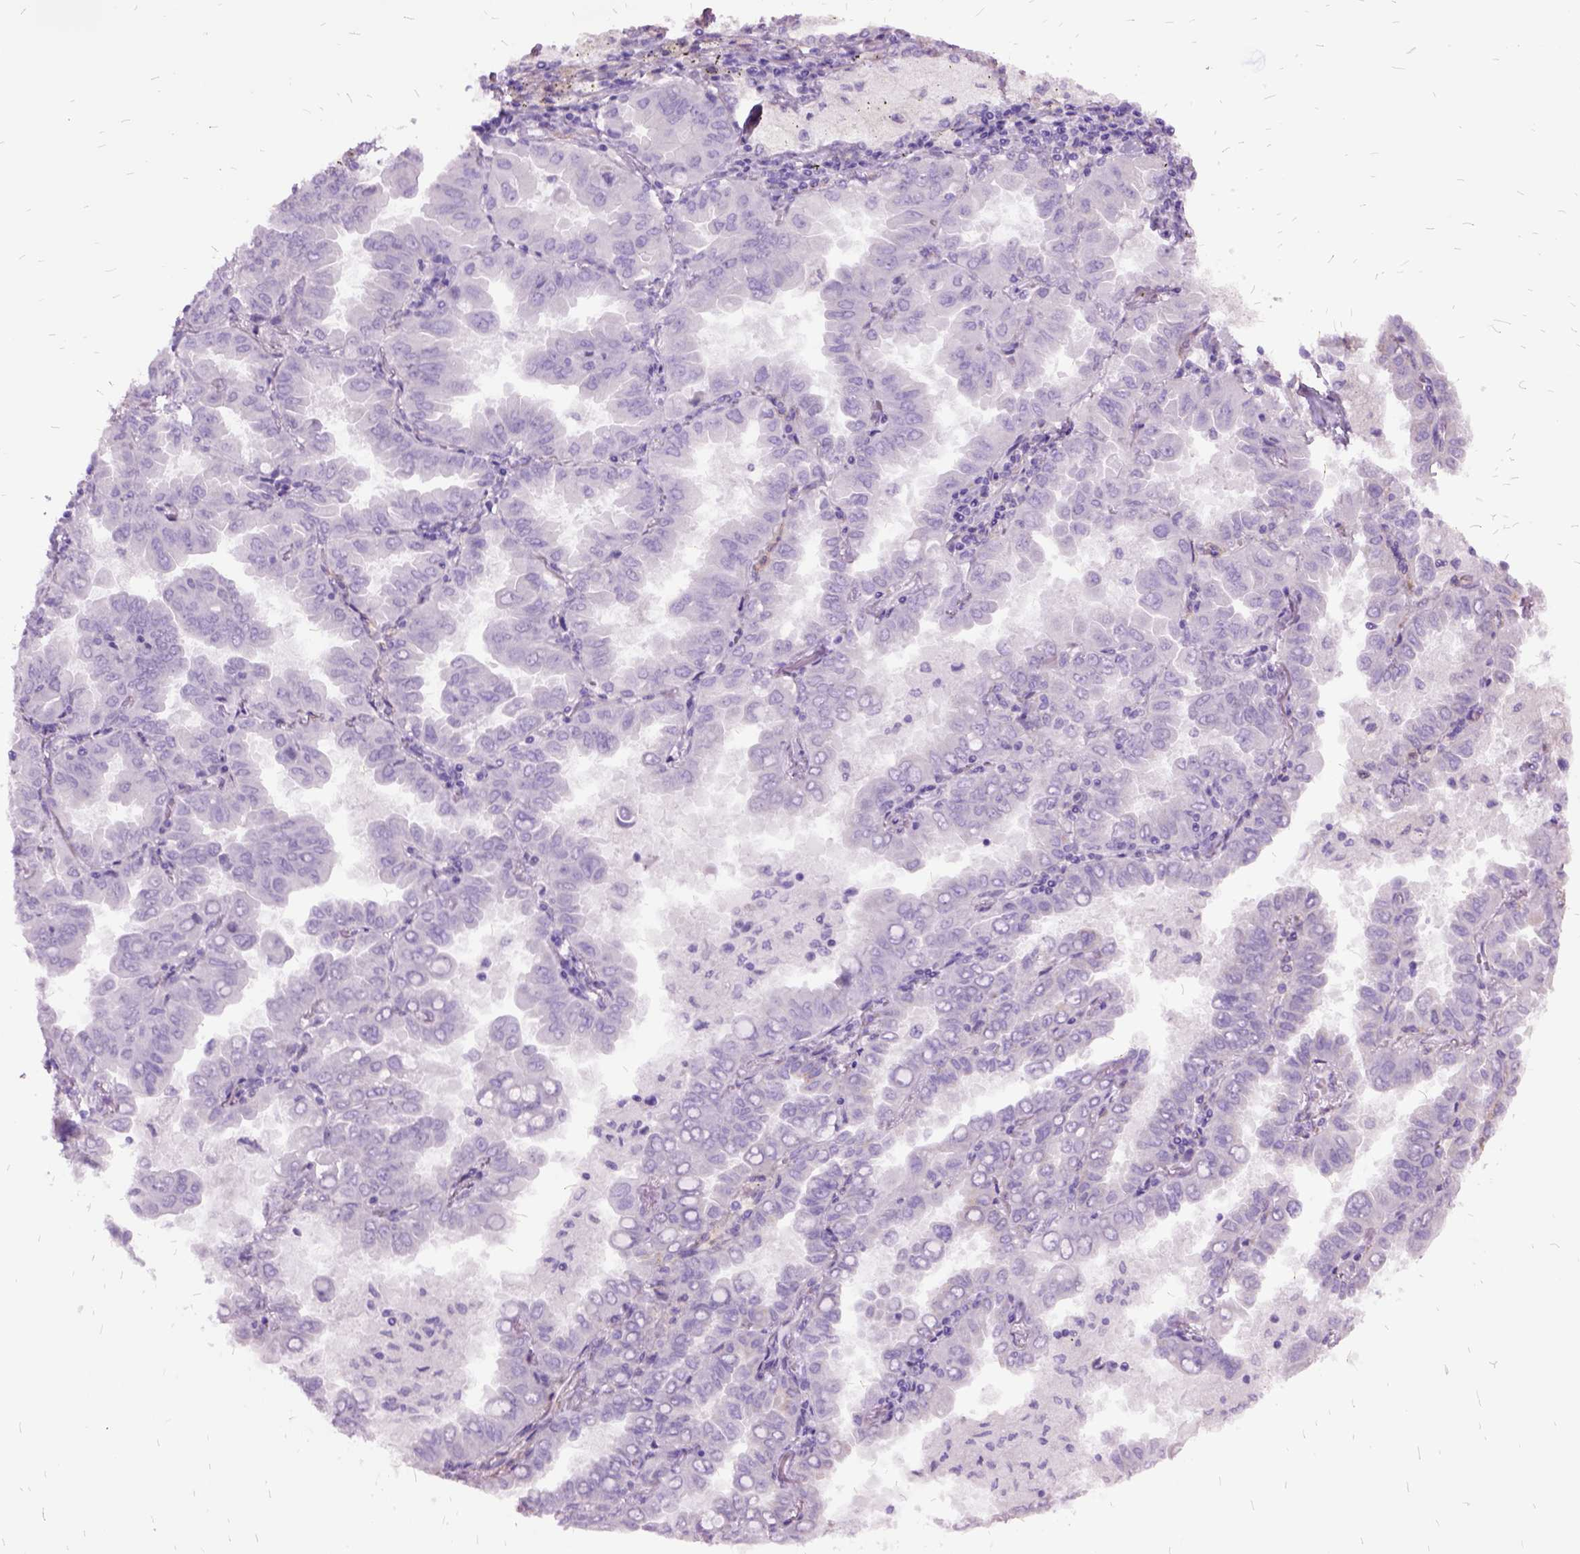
{"staining": {"intensity": "negative", "quantity": "none", "location": "none"}, "tissue": "lung cancer", "cell_type": "Tumor cells", "image_type": "cancer", "snomed": [{"axis": "morphology", "description": "Adenocarcinoma, NOS"}, {"axis": "topography", "description": "Lung"}], "caption": "Immunohistochemistry of lung adenocarcinoma reveals no staining in tumor cells.", "gene": "MME", "patient": {"sex": "male", "age": 64}}